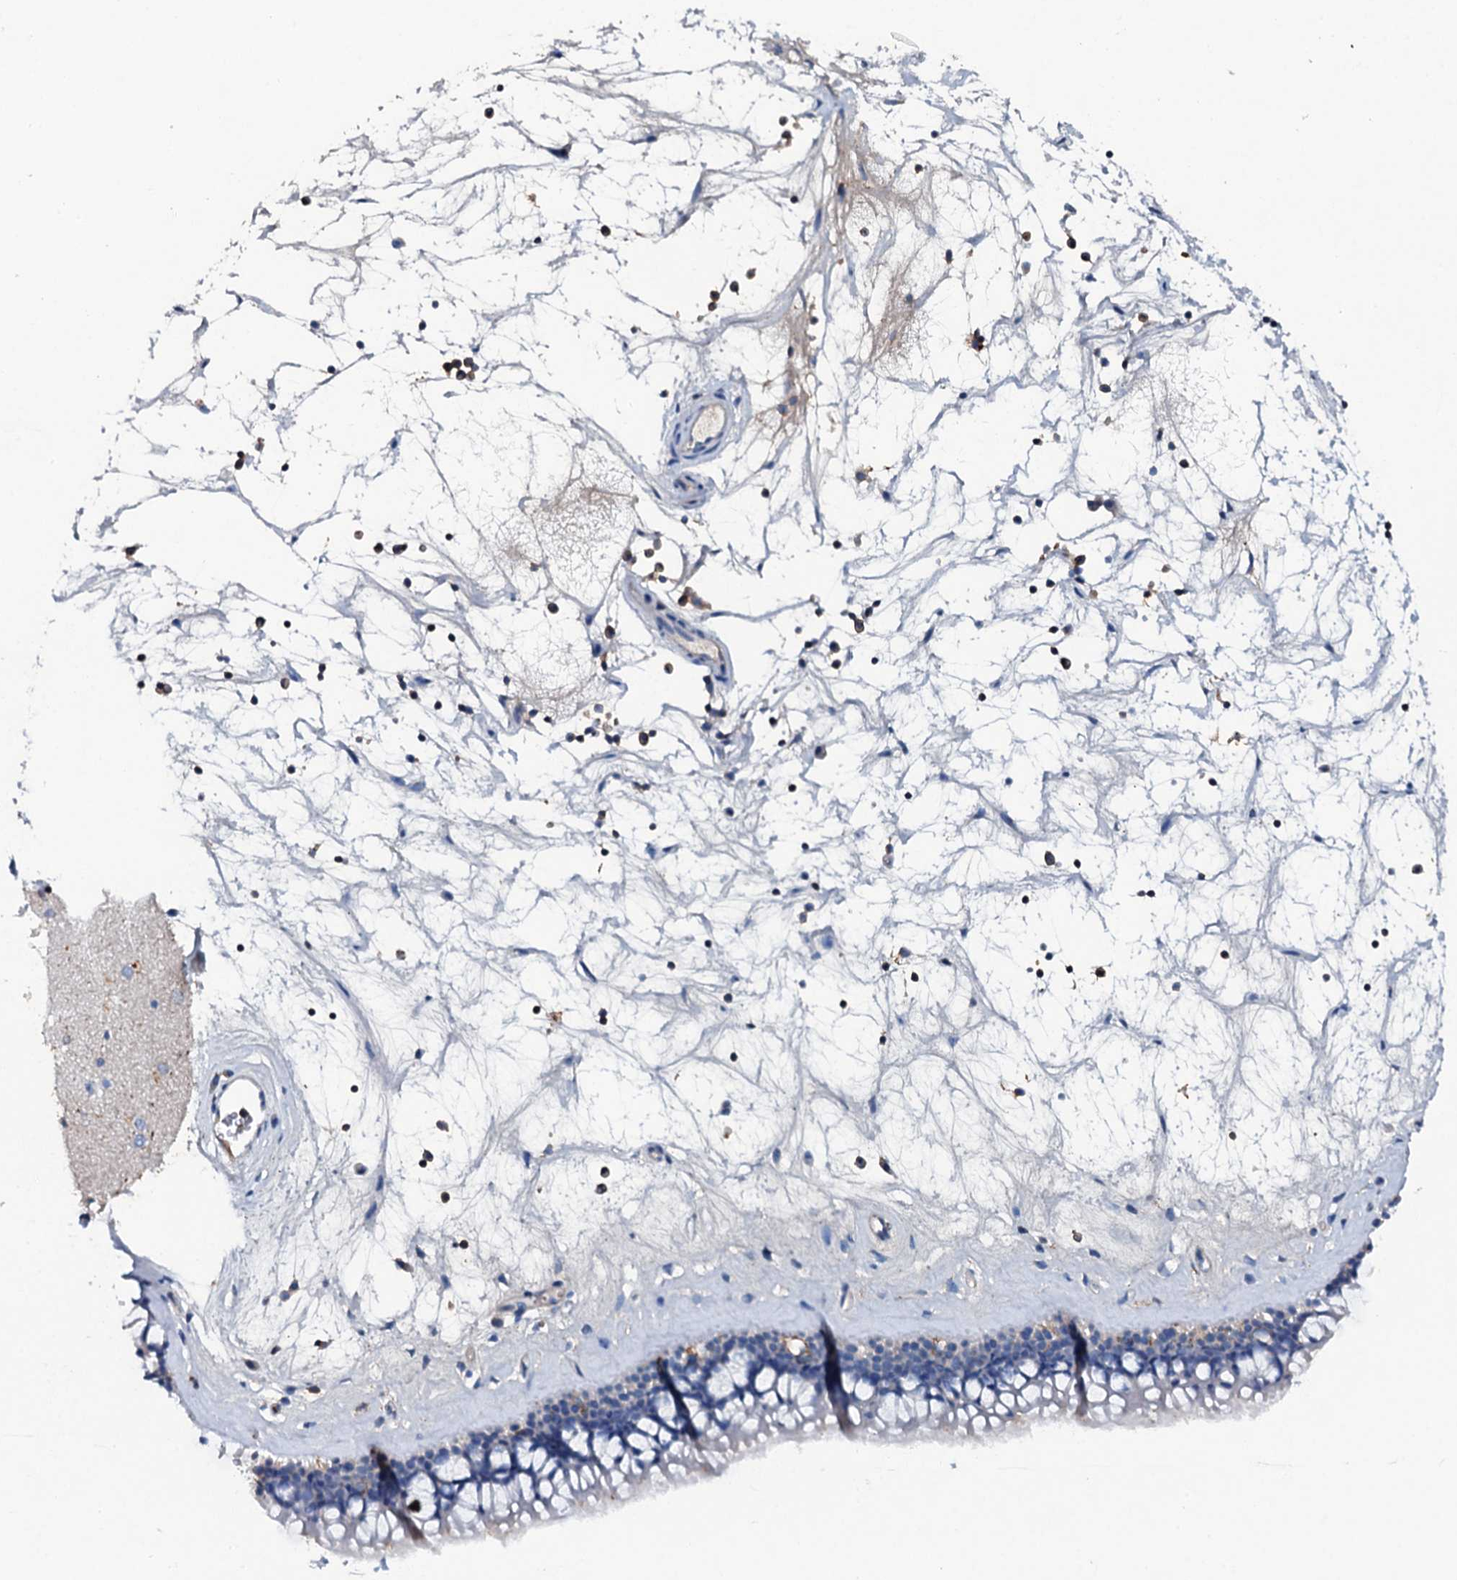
{"staining": {"intensity": "negative", "quantity": "none", "location": "none"}, "tissue": "nasopharynx", "cell_type": "Respiratory epithelial cells", "image_type": "normal", "snomed": [{"axis": "morphology", "description": "Normal tissue, NOS"}, {"axis": "topography", "description": "Nasopharynx"}], "caption": "DAB immunohistochemical staining of normal nasopharynx displays no significant staining in respiratory epithelial cells. The staining is performed using DAB (3,3'-diaminobenzidine) brown chromogen with nuclei counter-stained in using hematoxylin.", "gene": "MS4A4E", "patient": {"sex": "male", "age": 64}}